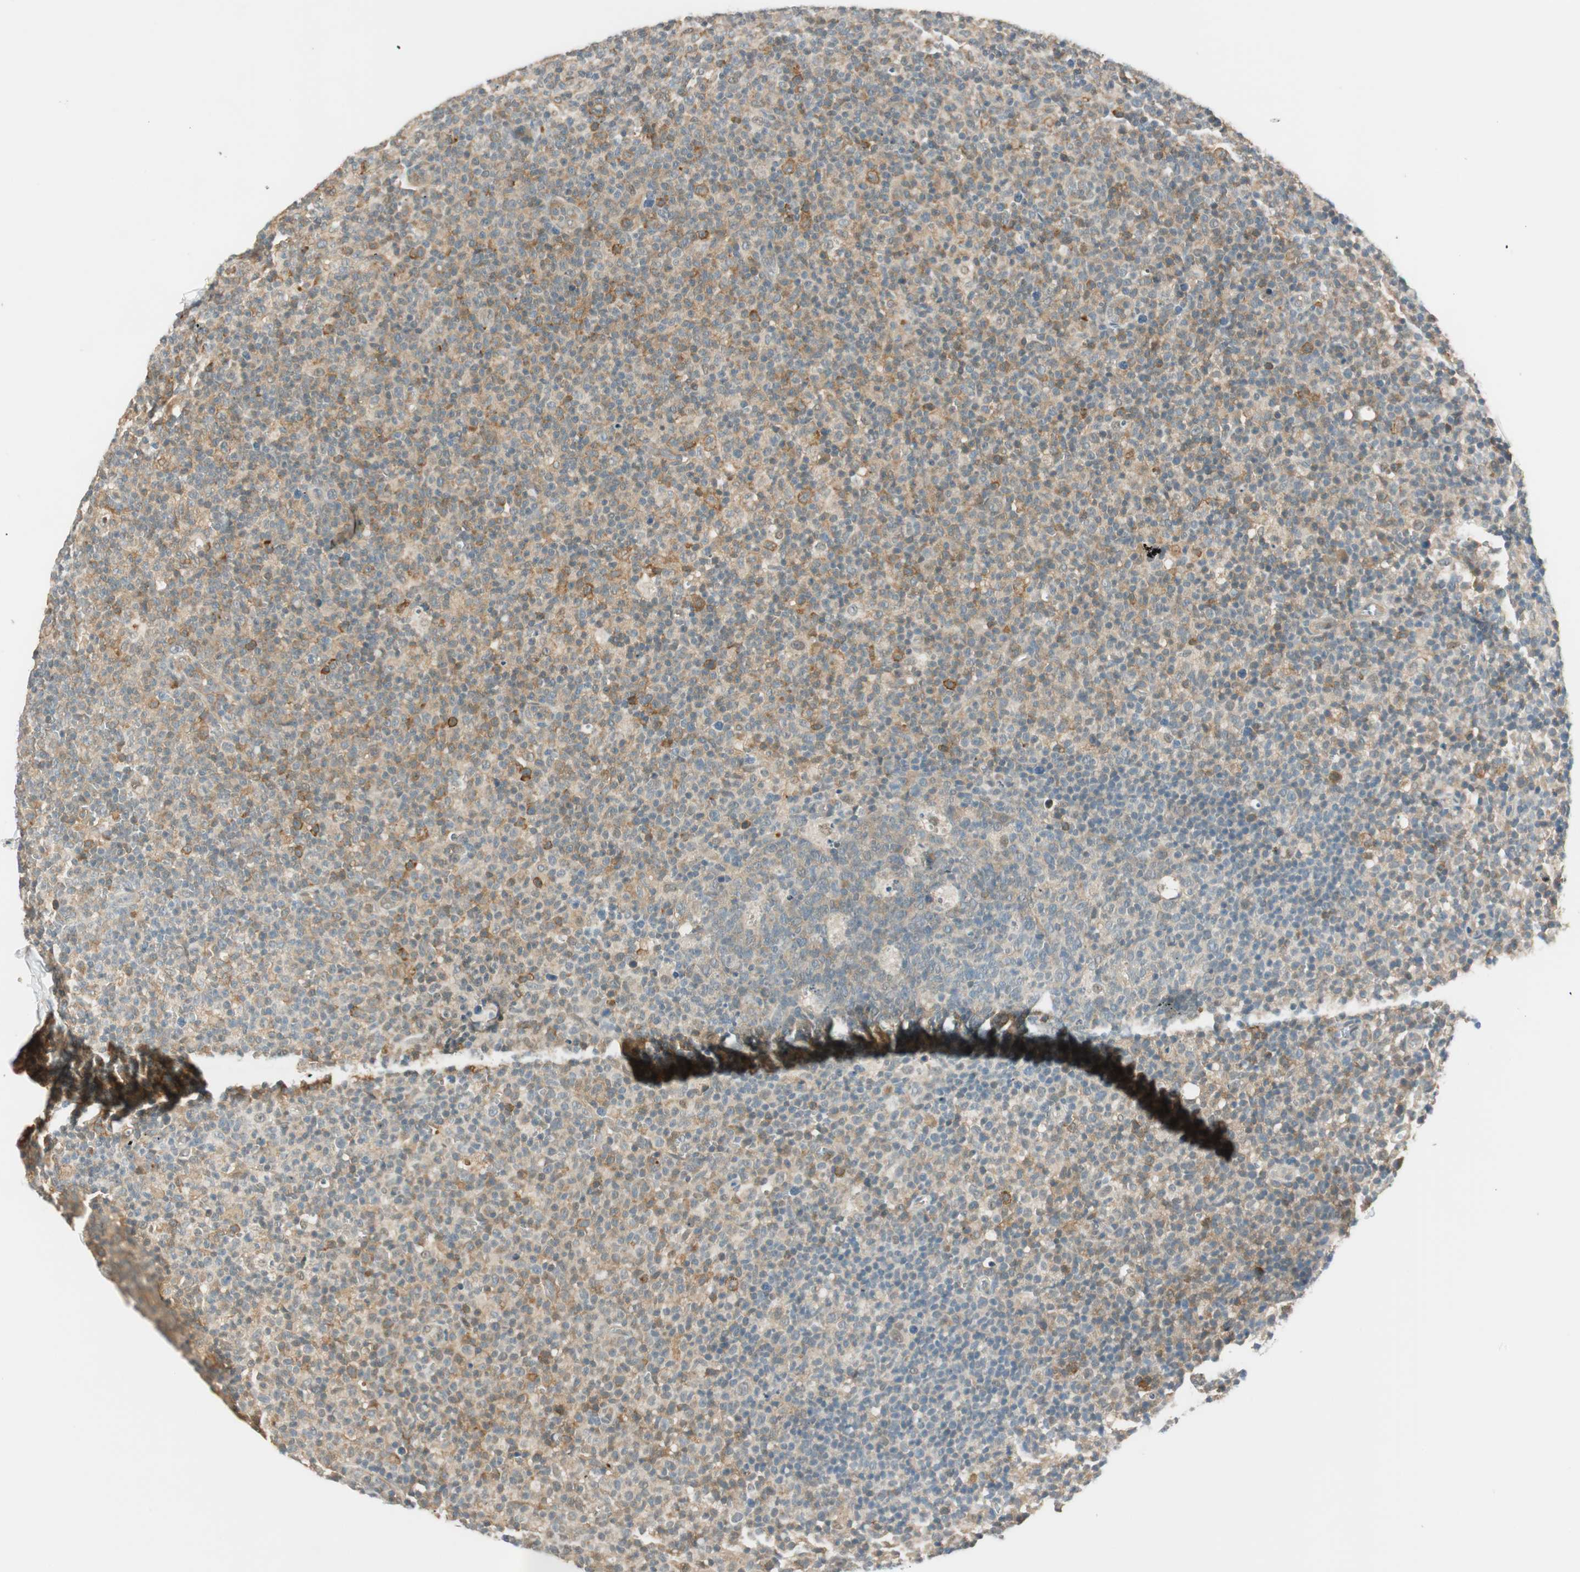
{"staining": {"intensity": "moderate", "quantity": ">75%", "location": "cytoplasmic/membranous"}, "tissue": "lymph node", "cell_type": "Germinal center cells", "image_type": "normal", "snomed": [{"axis": "morphology", "description": "Normal tissue, NOS"}, {"axis": "morphology", "description": "Inflammation, NOS"}, {"axis": "topography", "description": "Lymph node"}], "caption": "The photomicrograph demonstrates a brown stain indicating the presence of a protein in the cytoplasmic/membranous of germinal center cells in lymph node.", "gene": "PSMD8", "patient": {"sex": "male", "age": 55}}